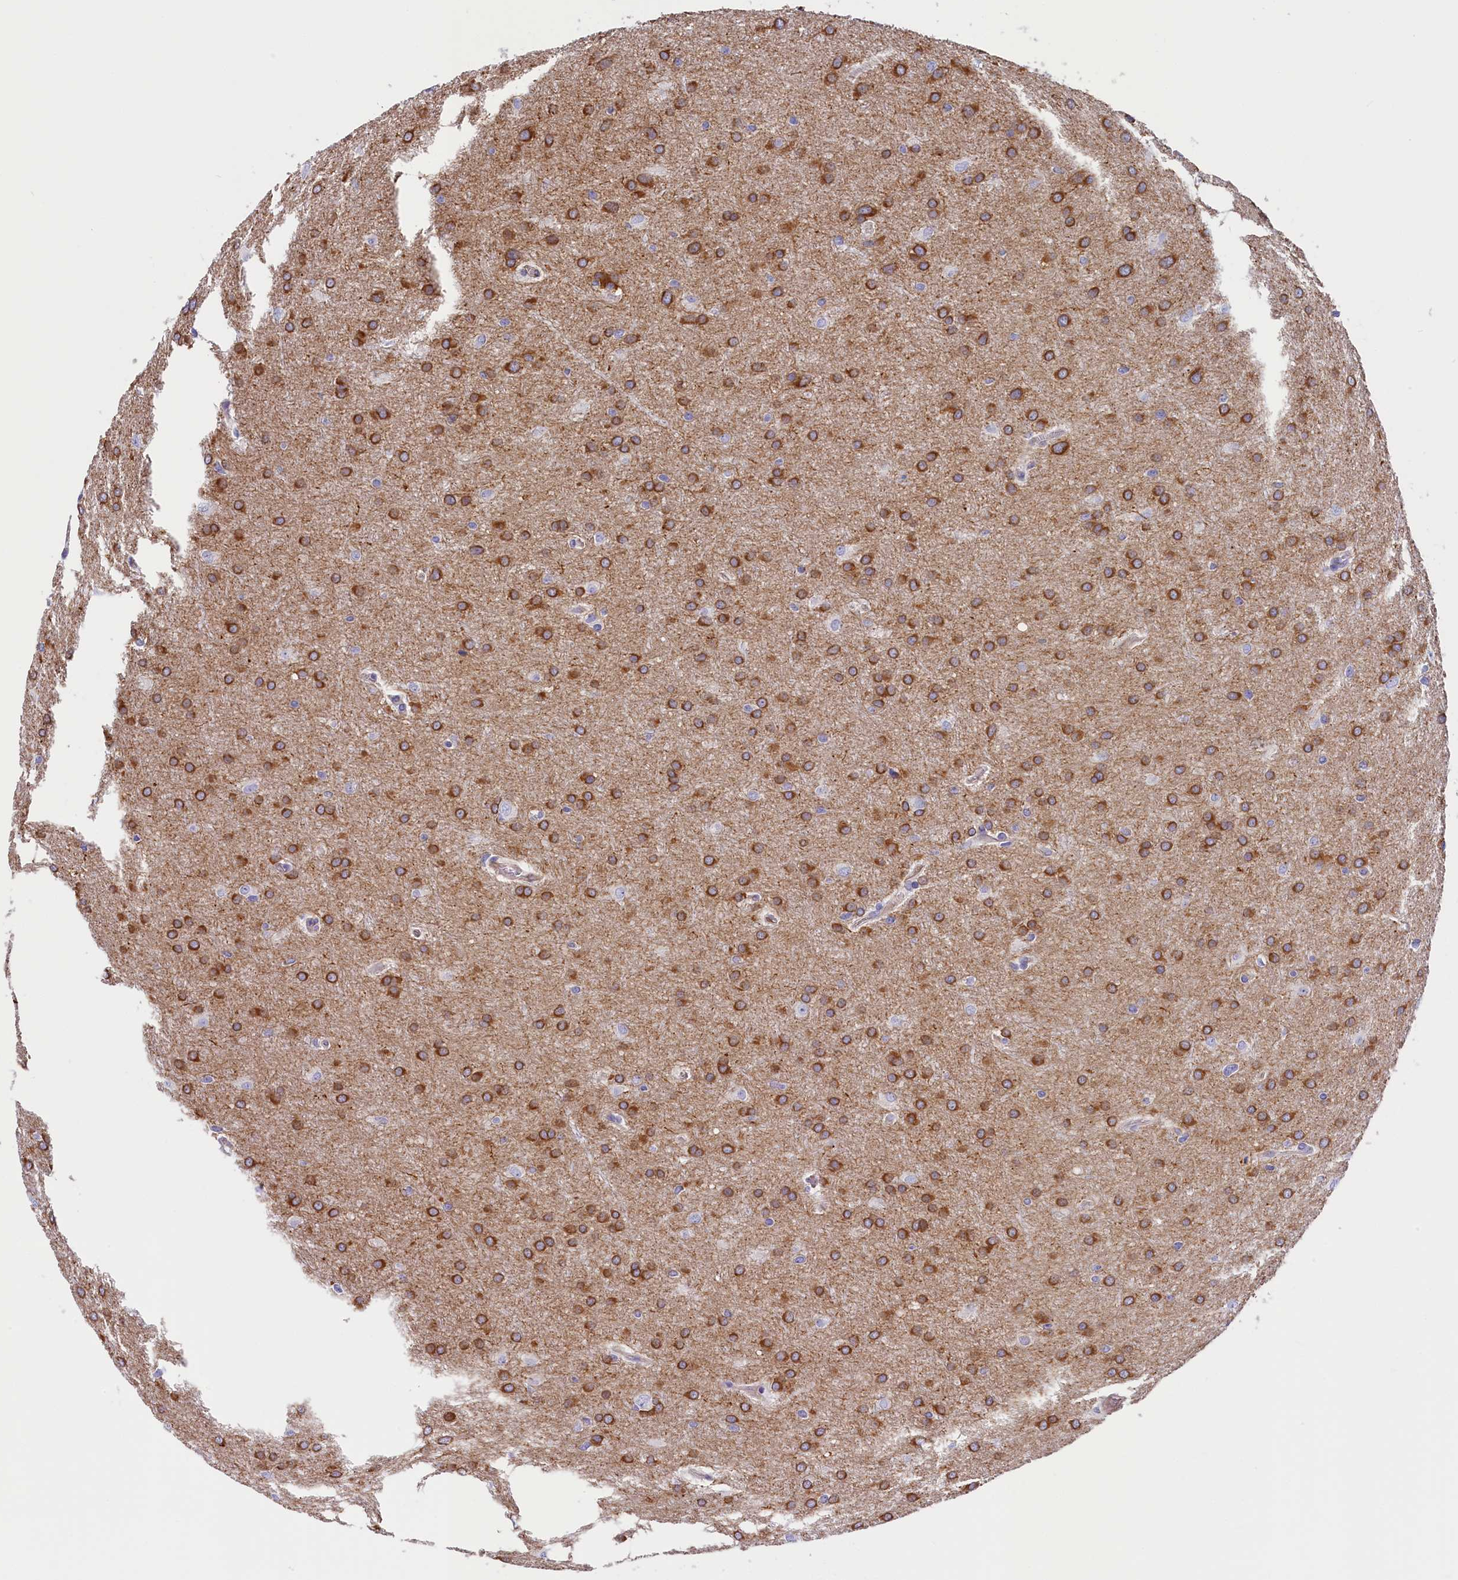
{"staining": {"intensity": "moderate", "quantity": ">75%", "location": "cytoplasmic/membranous"}, "tissue": "glioma", "cell_type": "Tumor cells", "image_type": "cancer", "snomed": [{"axis": "morphology", "description": "Glioma, malignant, Low grade"}, {"axis": "topography", "description": "Brain"}], "caption": "Glioma was stained to show a protein in brown. There is medium levels of moderate cytoplasmic/membranous positivity in approximately >75% of tumor cells.", "gene": "BCL2L13", "patient": {"sex": "female", "age": 32}}